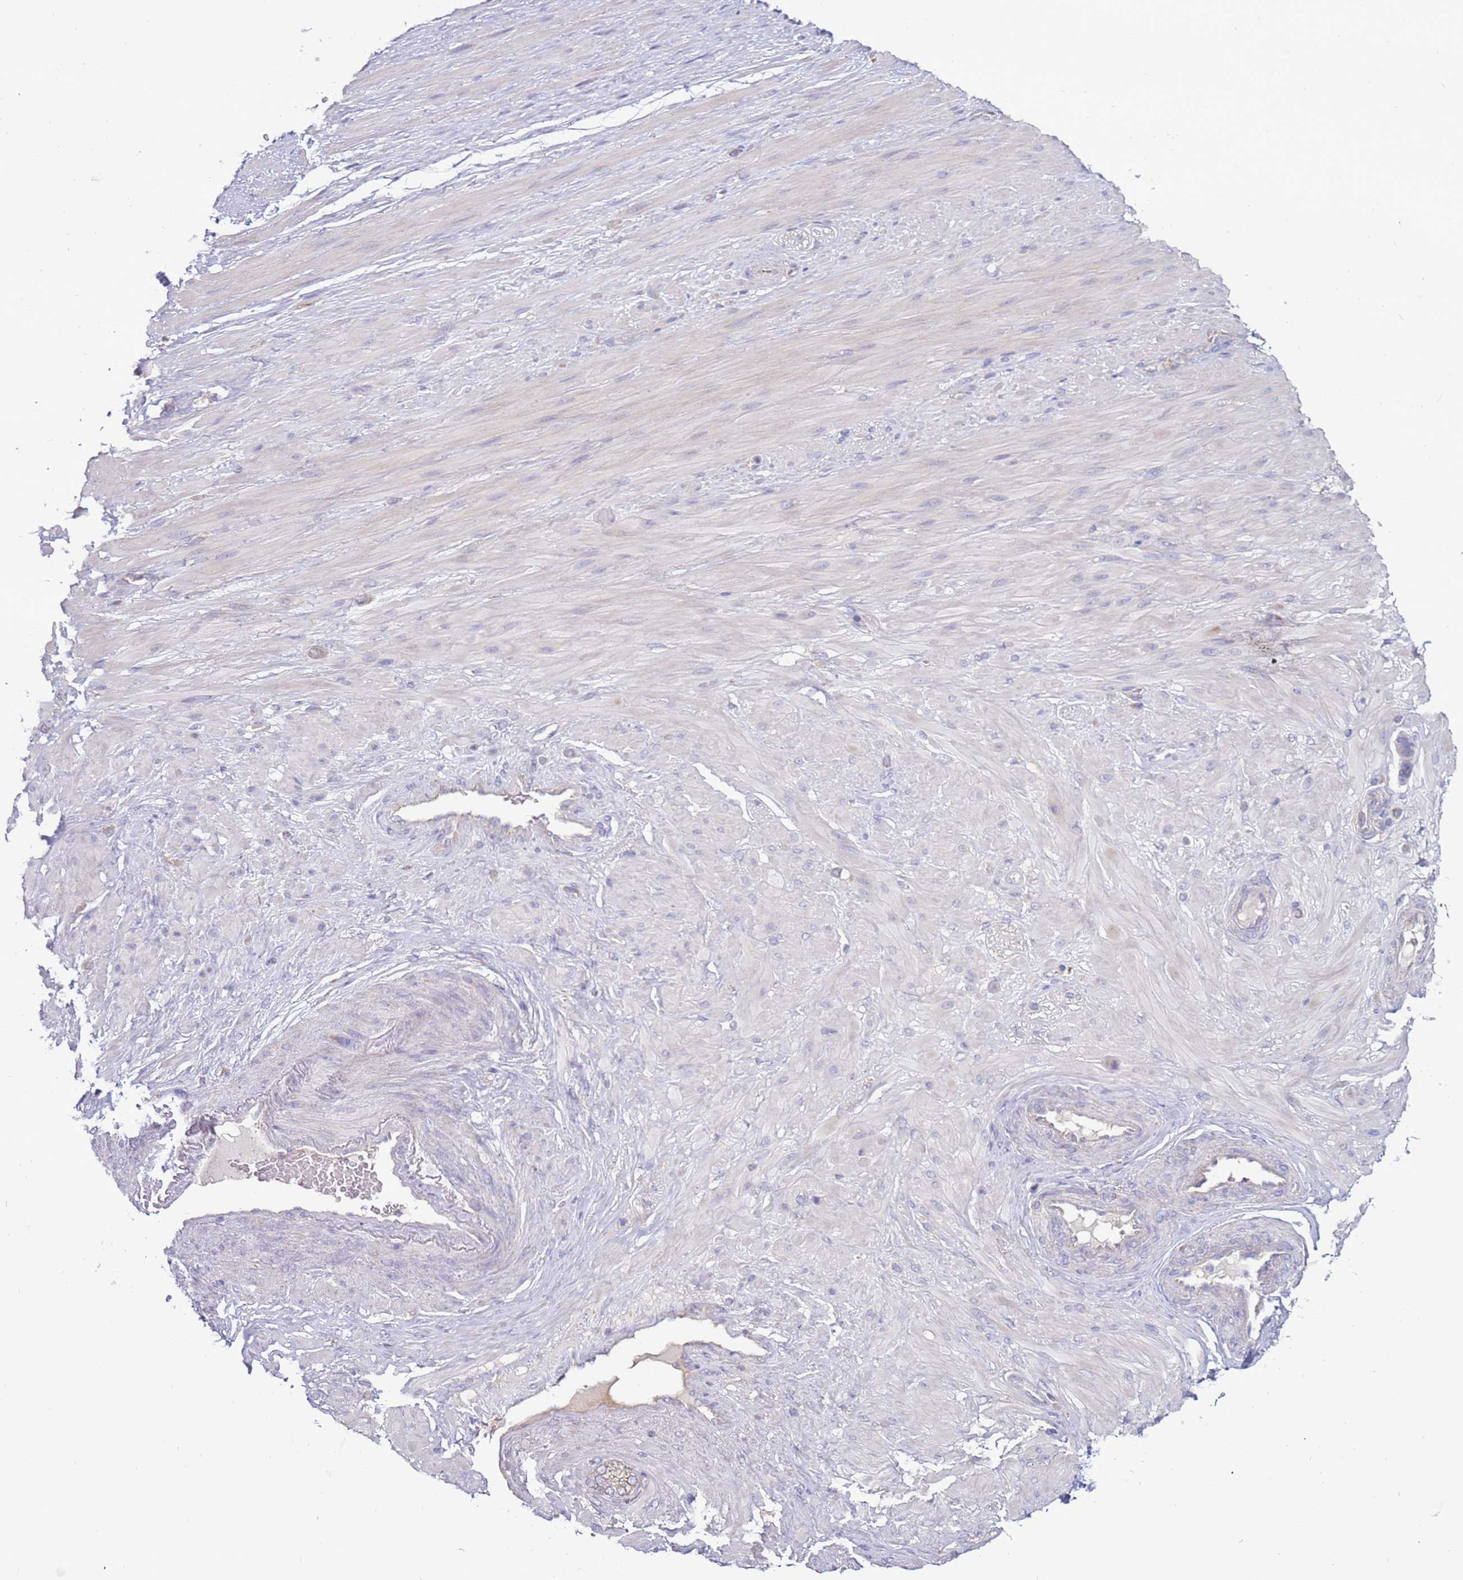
{"staining": {"intensity": "negative", "quantity": "none", "location": "none"}, "tissue": "adipose tissue", "cell_type": "Adipocytes", "image_type": "normal", "snomed": [{"axis": "morphology", "description": "Normal tissue, NOS"}, {"axis": "morphology", "description": "Adenocarcinoma, Low grade"}, {"axis": "topography", "description": "Prostate"}, {"axis": "topography", "description": "Peripheral nerve tissue"}], "caption": "The histopathology image exhibits no staining of adipocytes in unremarkable adipose tissue. Nuclei are stained in blue.", "gene": "TRAPPC4", "patient": {"sex": "male", "age": 63}}